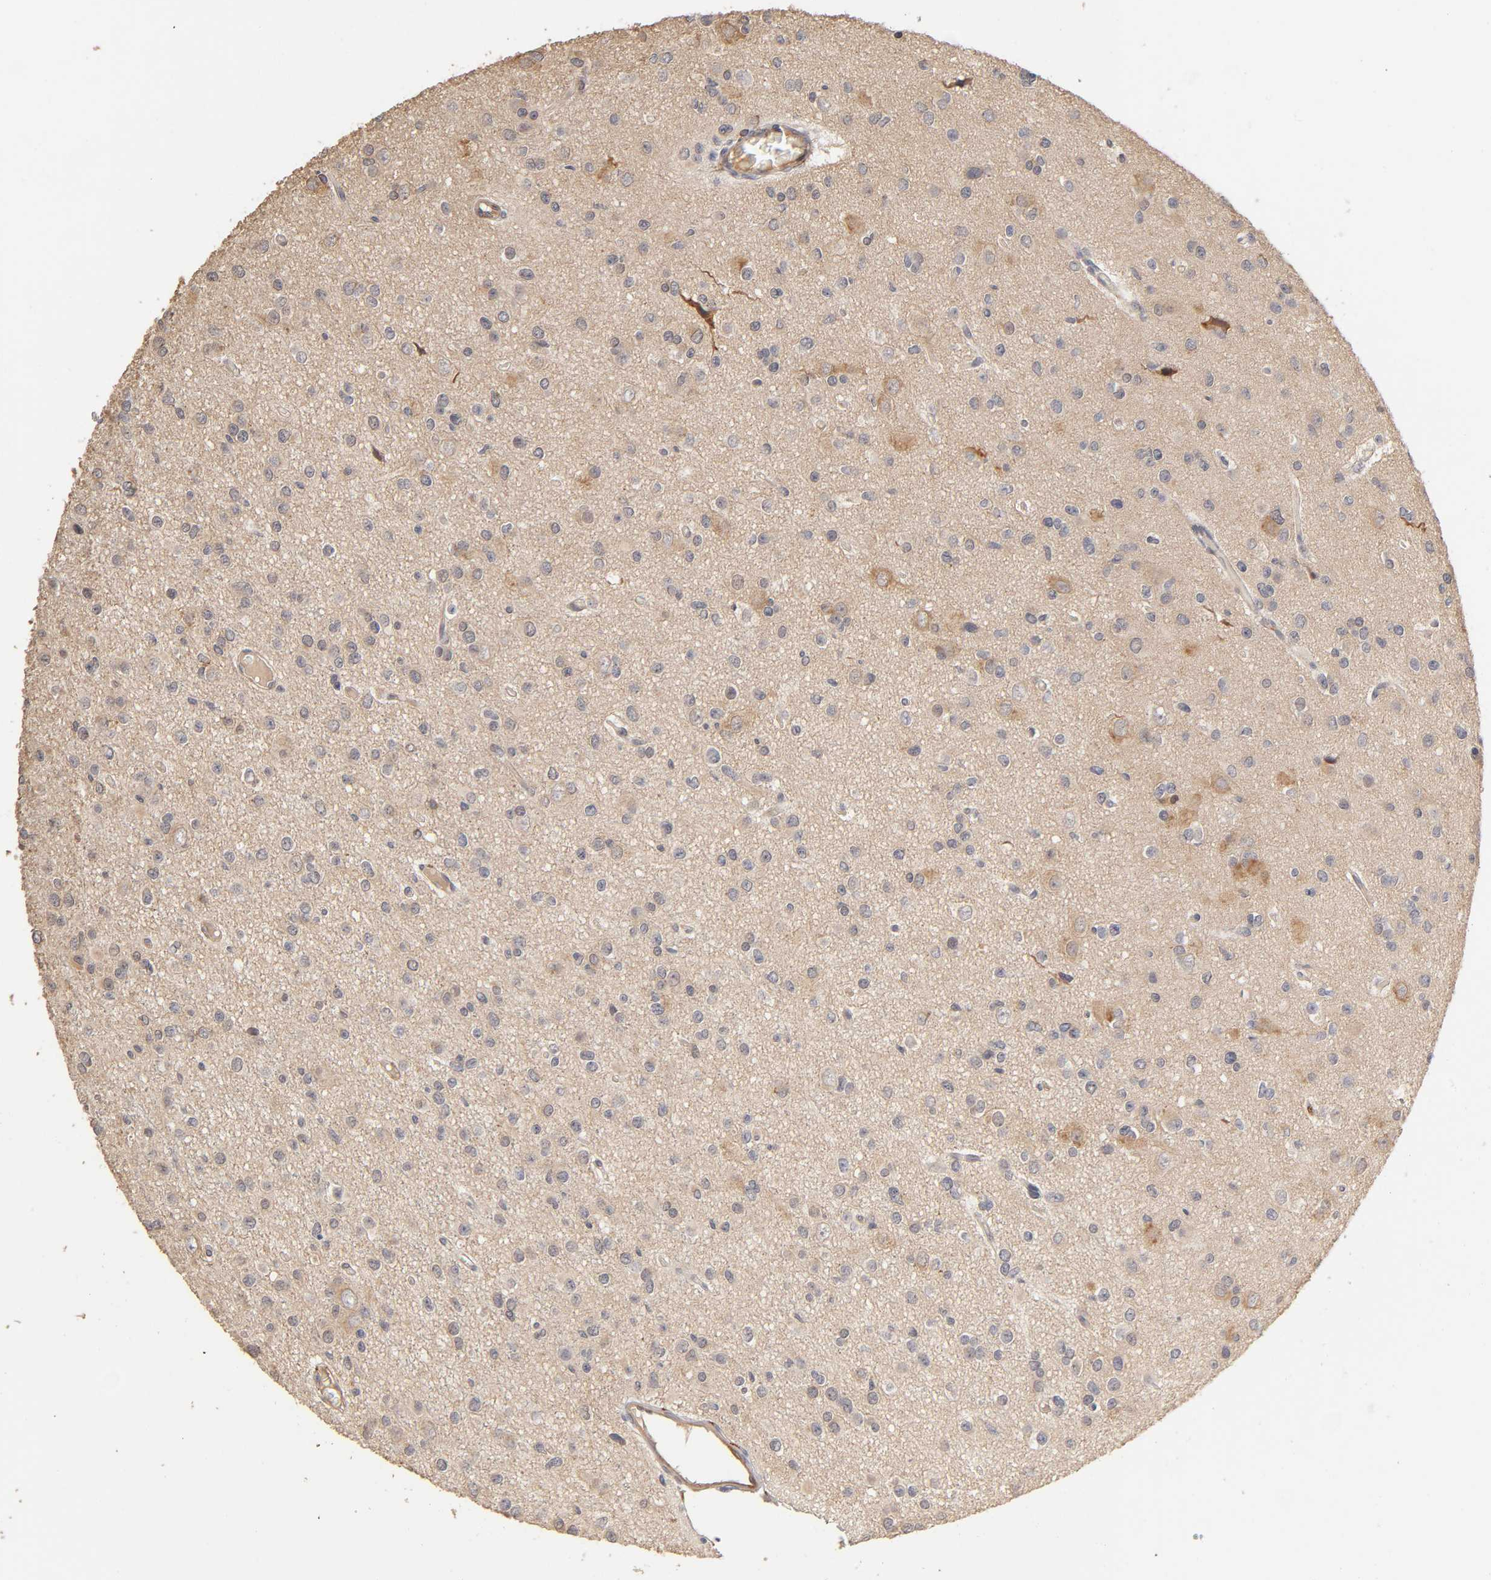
{"staining": {"intensity": "moderate", "quantity": "25%-75%", "location": "cytoplasmic/membranous"}, "tissue": "glioma", "cell_type": "Tumor cells", "image_type": "cancer", "snomed": [{"axis": "morphology", "description": "Glioma, malignant, Low grade"}, {"axis": "topography", "description": "Brain"}], "caption": "A photomicrograph of human glioma stained for a protein exhibits moderate cytoplasmic/membranous brown staining in tumor cells.", "gene": "LAMB1", "patient": {"sex": "male", "age": 42}}